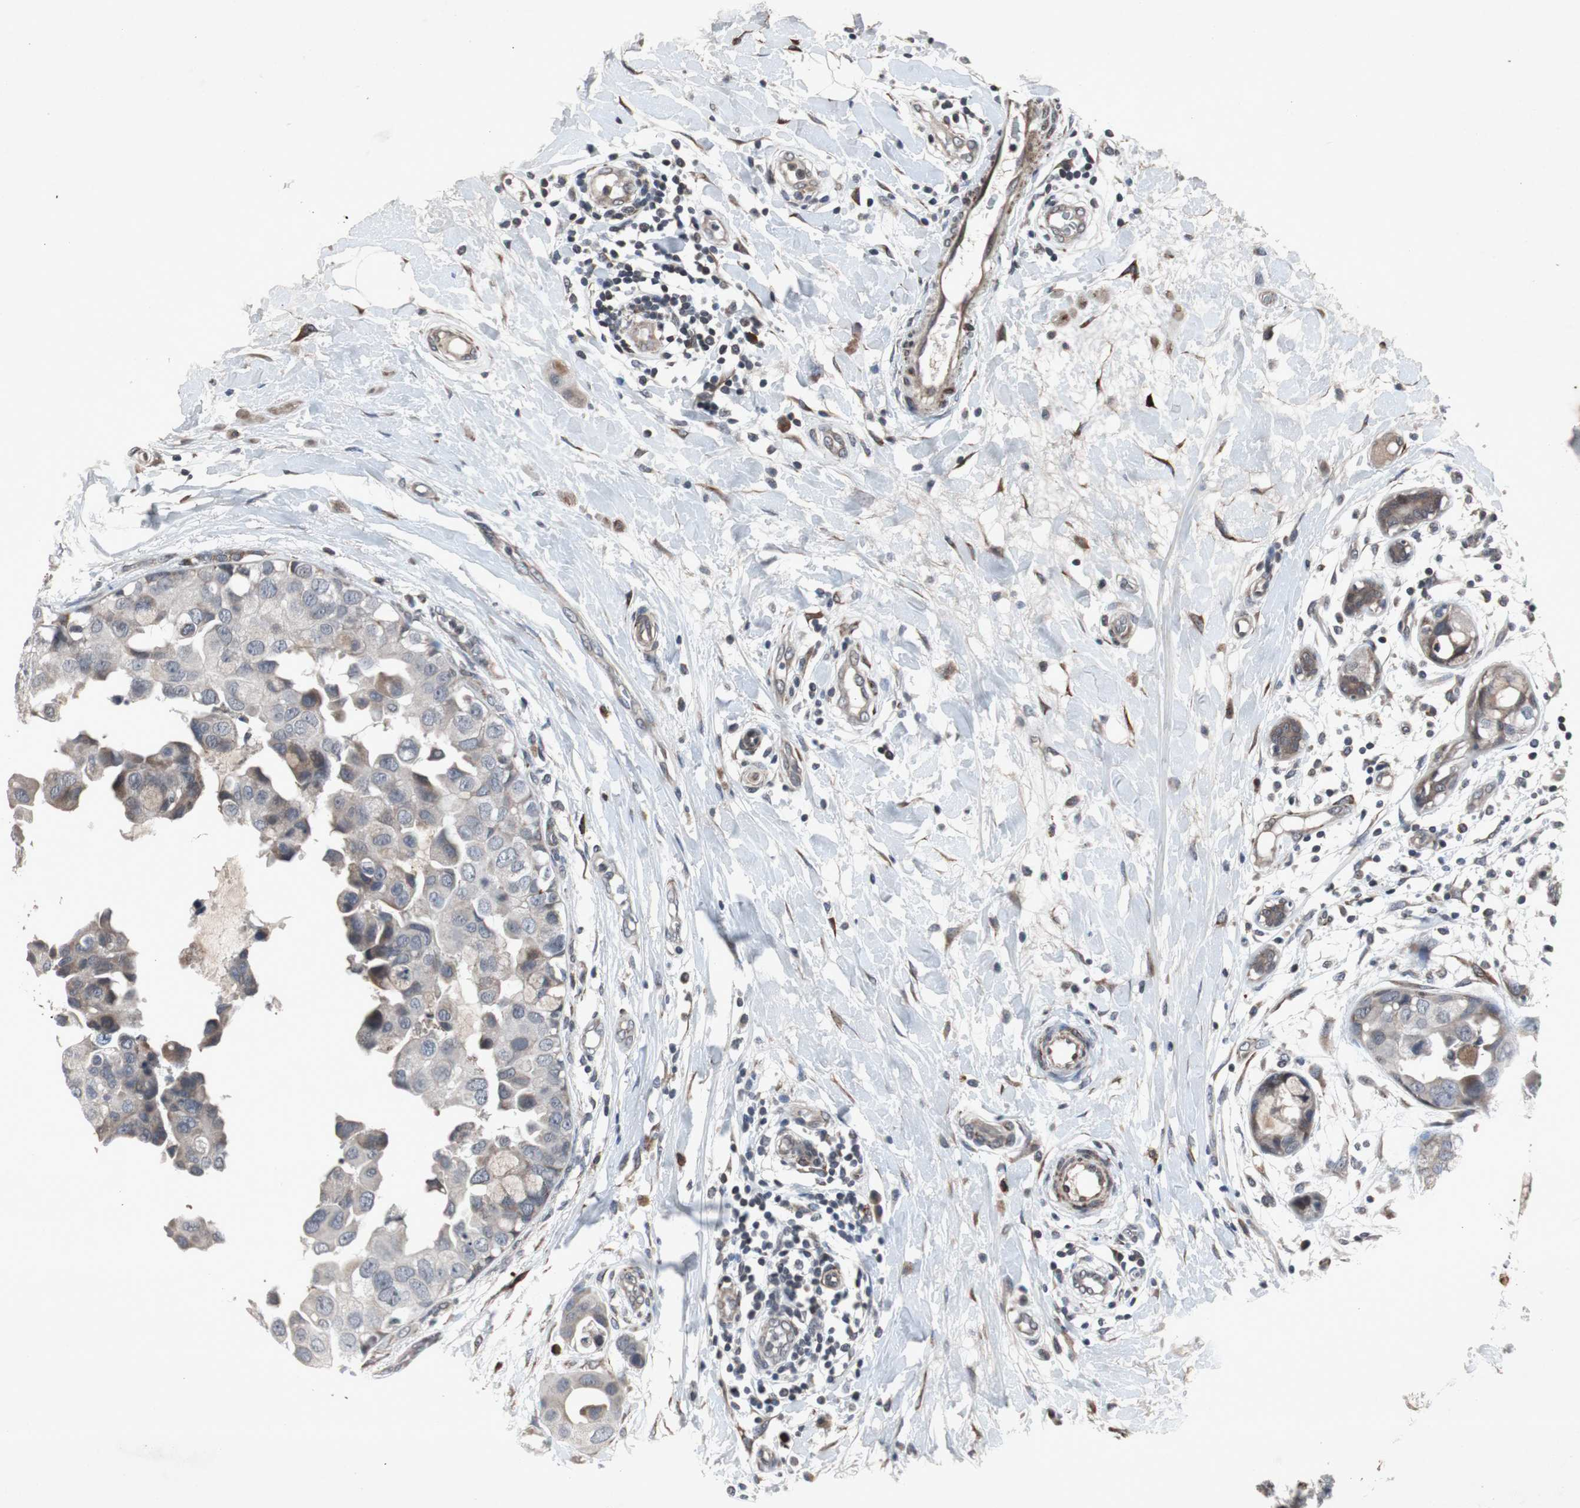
{"staining": {"intensity": "weak", "quantity": "25%-75%", "location": "cytoplasmic/membranous"}, "tissue": "breast cancer", "cell_type": "Tumor cells", "image_type": "cancer", "snomed": [{"axis": "morphology", "description": "Duct carcinoma"}, {"axis": "topography", "description": "Breast"}], "caption": "Immunohistochemistry (DAB) staining of human breast cancer demonstrates weak cytoplasmic/membranous protein positivity in about 25%-75% of tumor cells. (DAB (3,3'-diaminobenzidine) IHC with brightfield microscopy, high magnification).", "gene": "CRADD", "patient": {"sex": "female", "age": 40}}